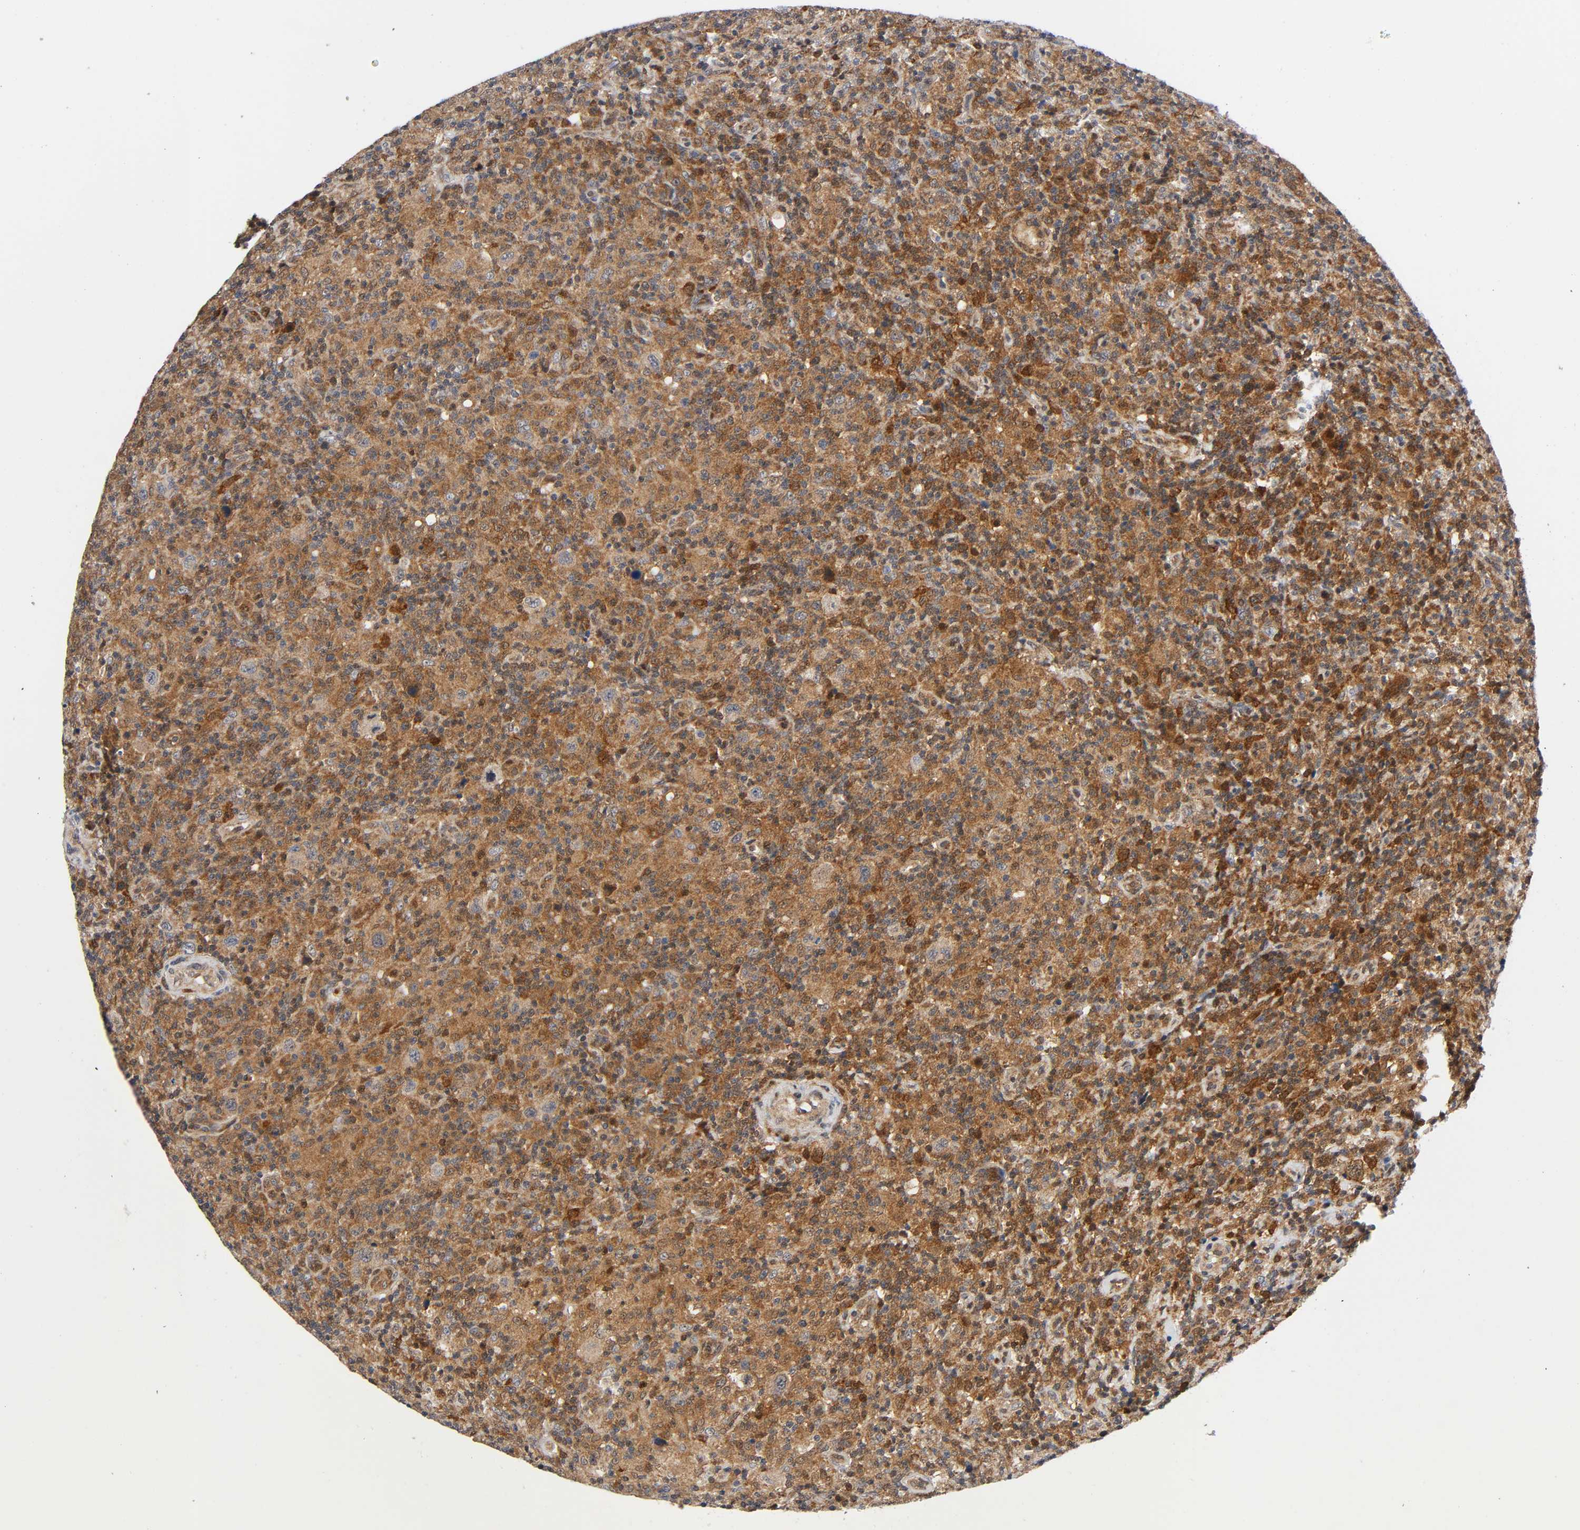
{"staining": {"intensity": "moderate", "quantity": ">75%", "location": "cytoplasmic/membranous,nuclear"}, "tissue": "lymphoma", "cell_type": "Tumor cells", "image_type": "cancer", "snomed": [{"axis": "morphology", "description": "Hodgkin's disease, NOS"}, {"axis": "topography", "description": "Lymph node"}], "caption": "IHC of human lymphoma reveals medium levels of moderate cytoplasmic/membranous and nuclear positivity in about >75% of tumor cells. The staining was performed using DAB (3,3'-diaminobenzidine), with brown indicating positive protein expression. Nuclei are stained blue with hematoxylin.", "gene": "CASP9", "patient": {"sex": "male", "age": 65}}